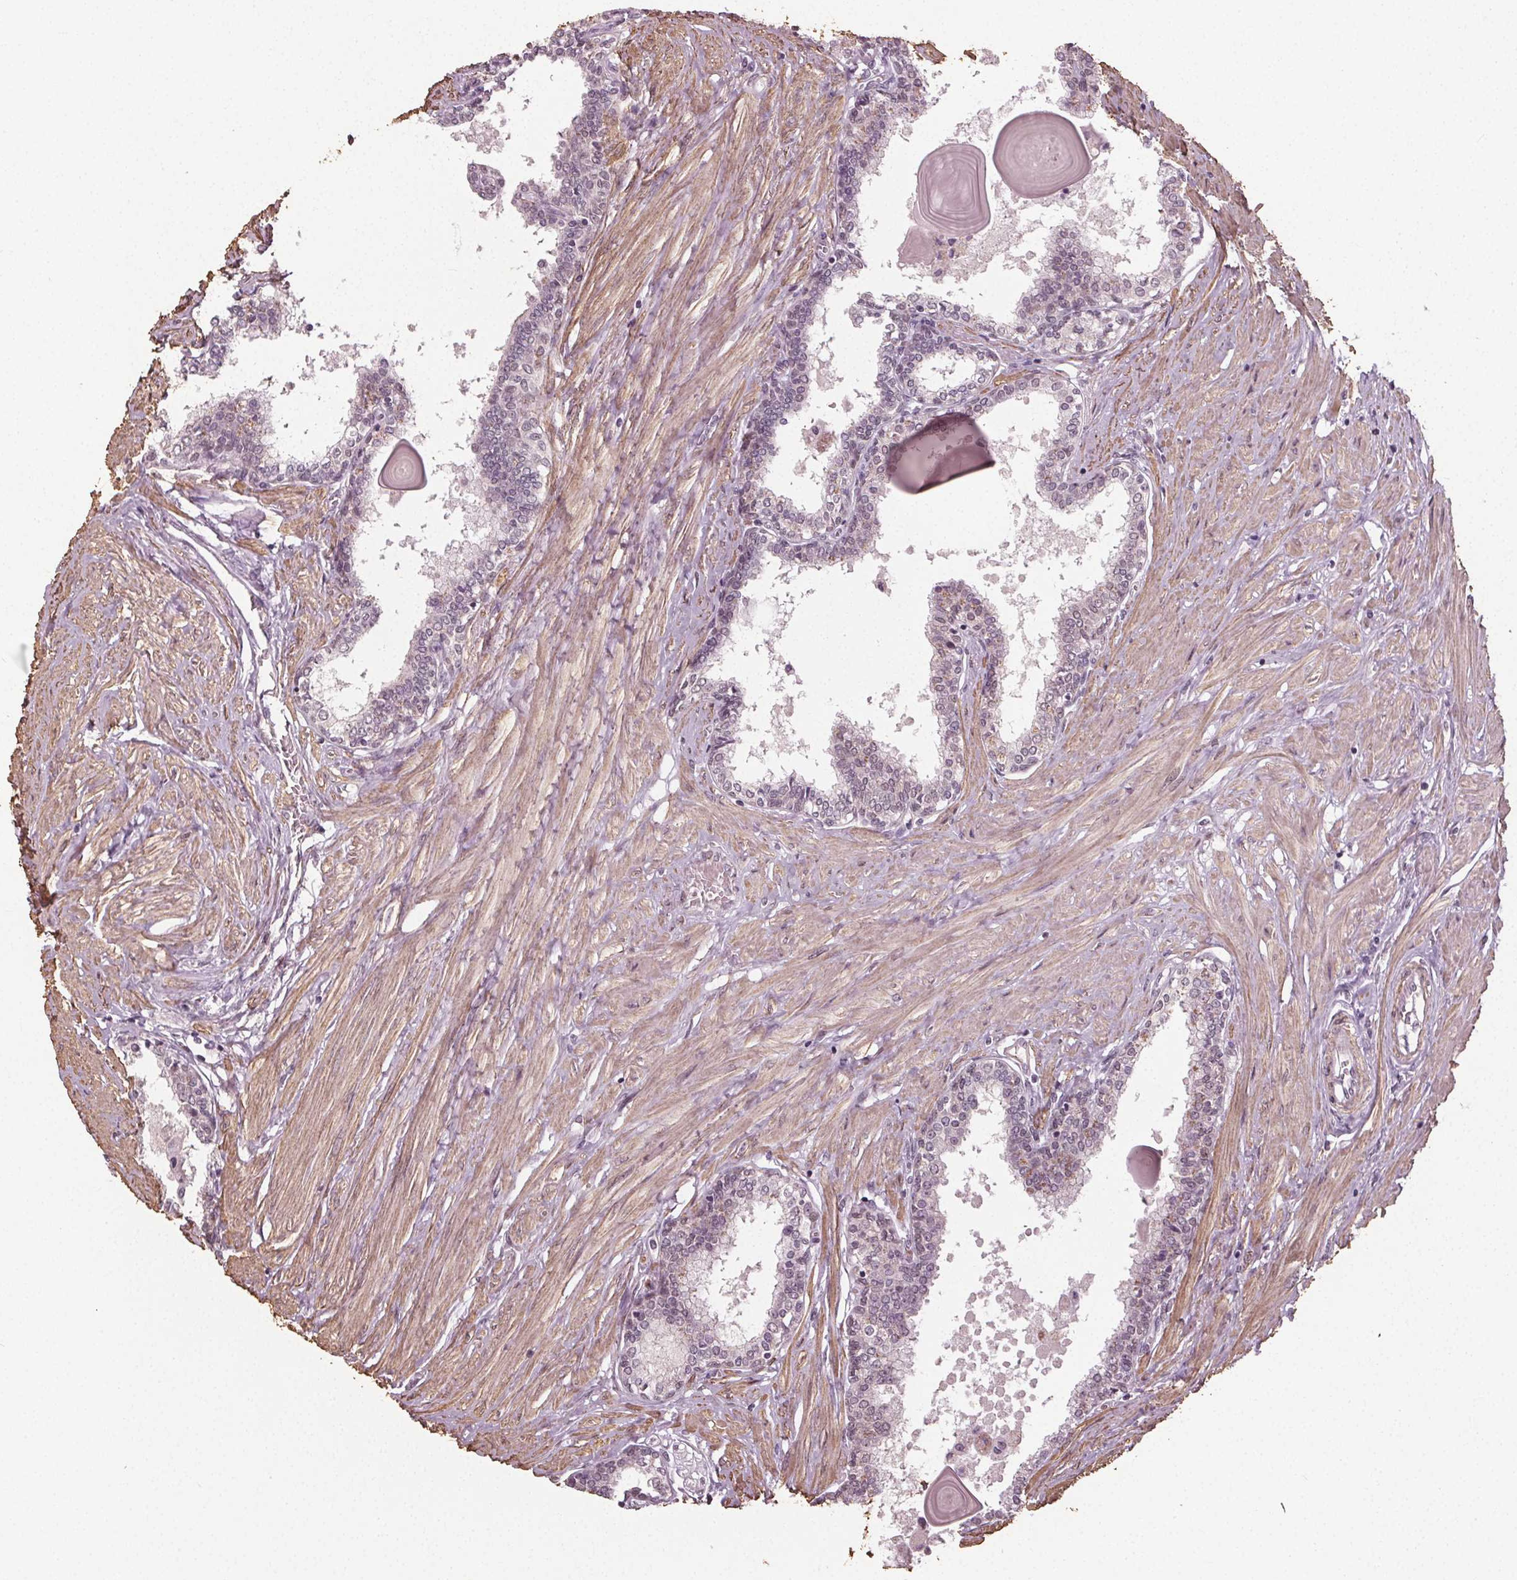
{"staining": {"intensity": "negative", "quantity": "none", "location": "none"}, "tissue": "prostate", "cell_type": "Glandular cells", "image_type": "normal", "snomed": [{"axis": "morphology", "description": "Normal tissue, NOS"}, {"axis": "topography", "description": "Prostate"}], "caption": "Prostate stained for a protein using IHC displays no staining glandular cells.", "gene": "PKP1", "patient": {"sex": "male", "age": 55}}